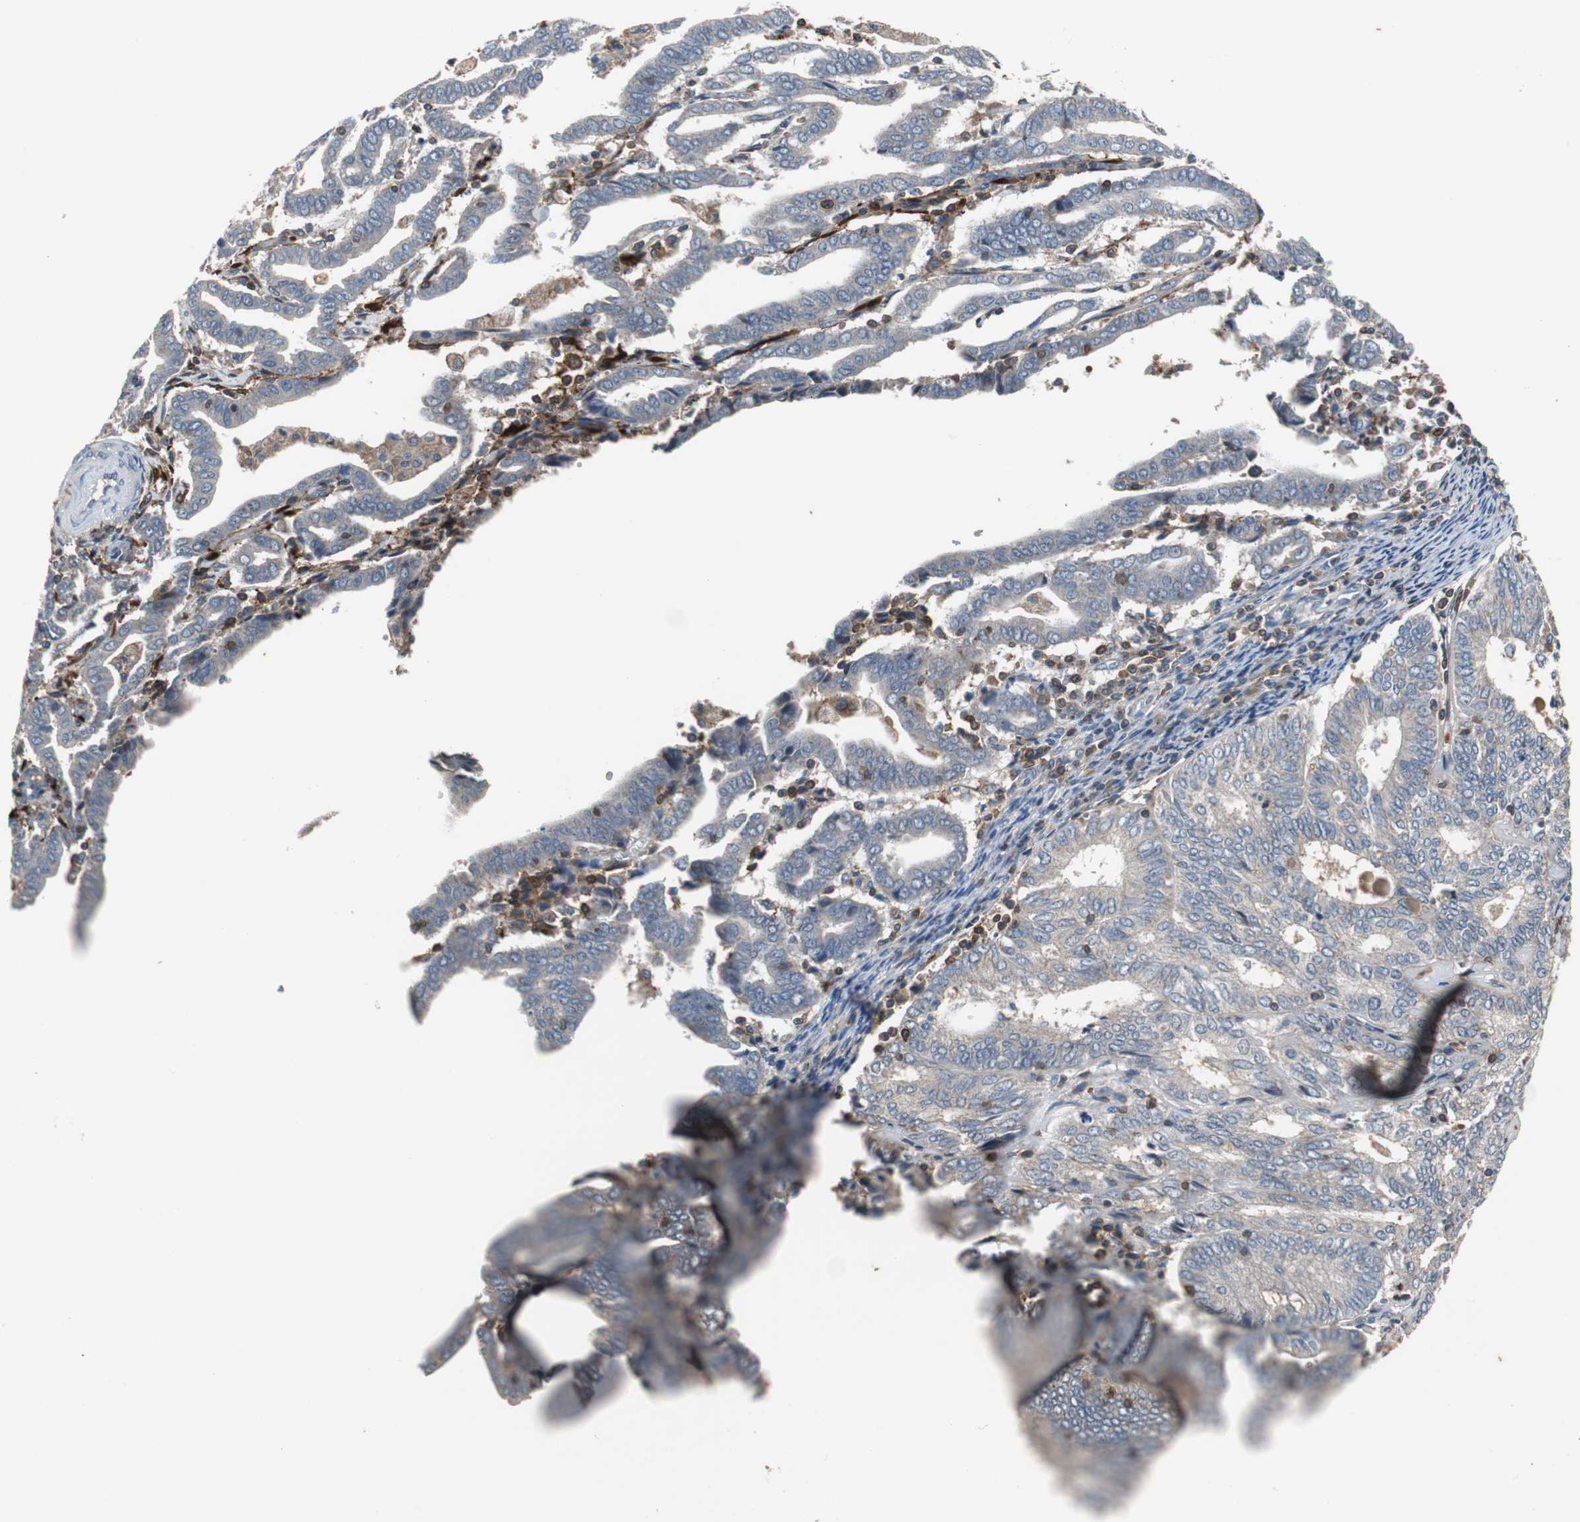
{"staining": {"intensity": "weak", "quantity": ">75%", "location": "cytoplasmic/membranous"}, "tissue": "endometrial cancer", "cell_type": "Tumor cells", "image_type": "cancer", "snomed": [{"axis": "morphology", "description": "Adenocarcinoma, NOS"}, {"axis": "topography", "description": "Uterus"}], "caption": "Endometrial adenocarcinoma was stained to show a protein in brown. There is low levels of weak cytoplasmic/membranous expression in about >75% of tumor cells. (DAB IHC, brown staining for protein, blue staining for nuclei).", "gene": "CALB2", "patient": {"sex": "female", "age": 83}}